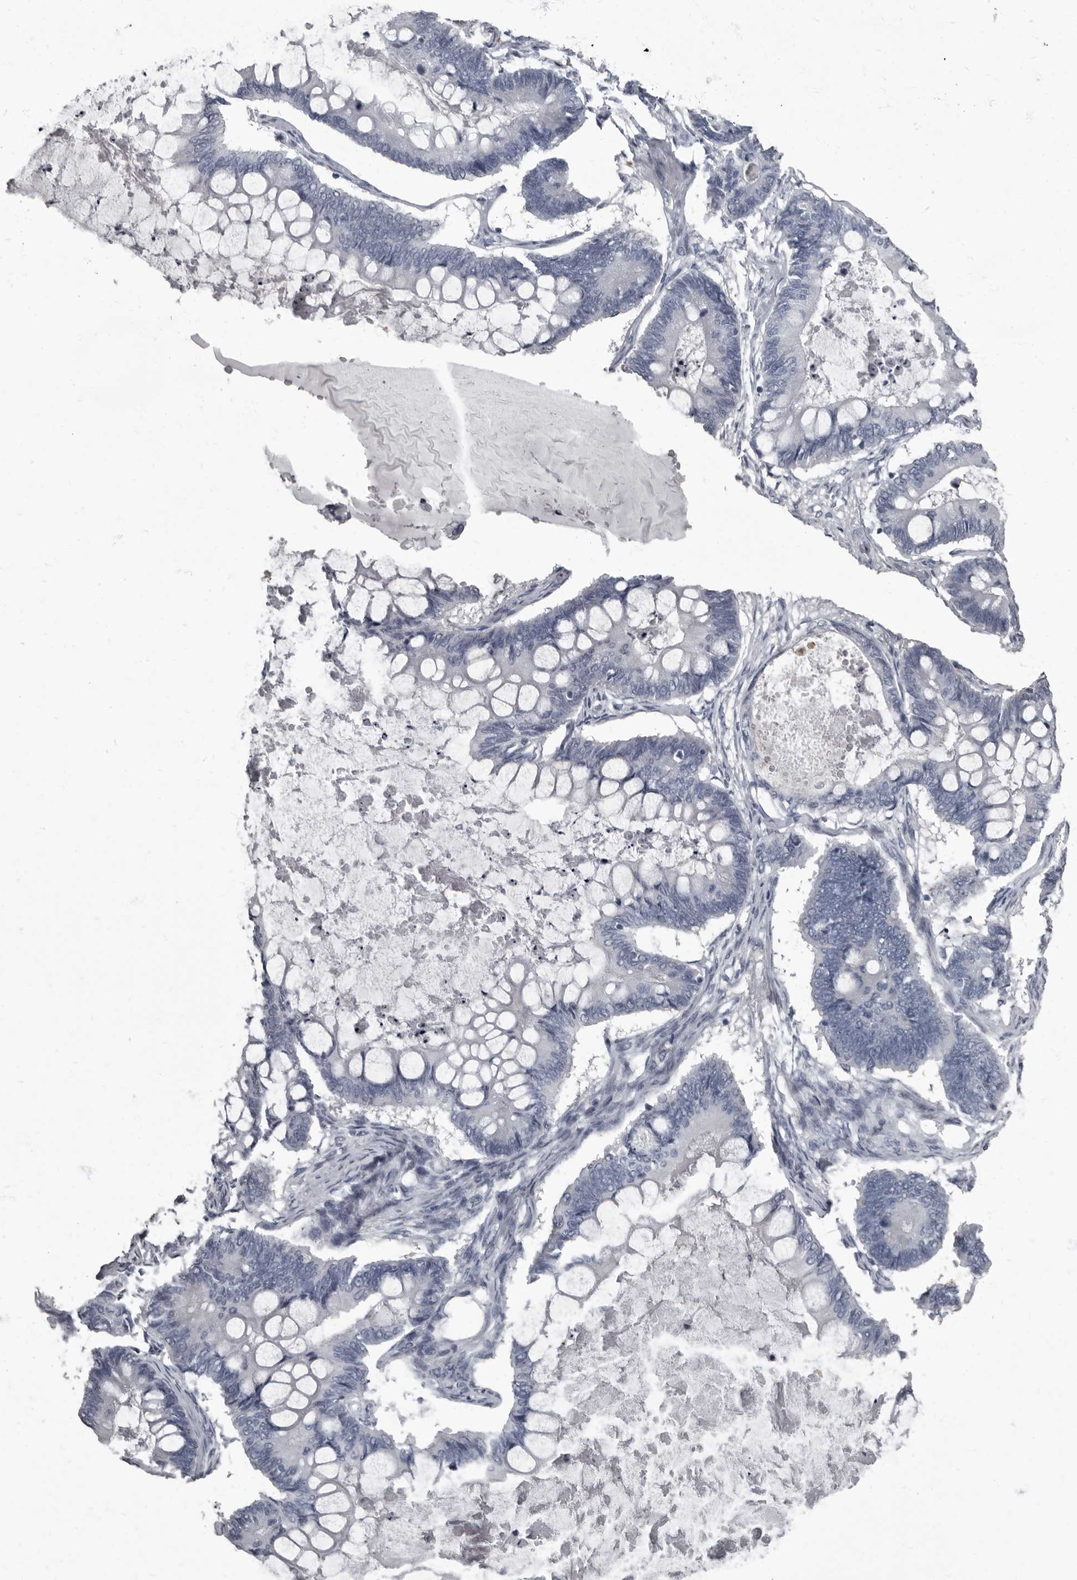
{"staining": {"intensity": "negative", "quantity": "none", "location": "none"}, "tissue": "ovarian cancer", "cell_type": "Tumor cells", "image_type": "cancer", "snomed": [{"axis": "morphology", "description": "Cystadenocarcinoma, mucinous, NOS"}, {"axis": "topography", "description": "Ovary"}], "caption": "There is no significant expression in tumor cells of ovarian cancer (mucinous cystadenocarcinoma). (Stains: DAB immunohistochemistry with hematoxylin counter stain, Microscopy: brightfield microscopy at high magnification).", "gene": "TPD52L1", "patient": {"sex": "female", "age": 61}}